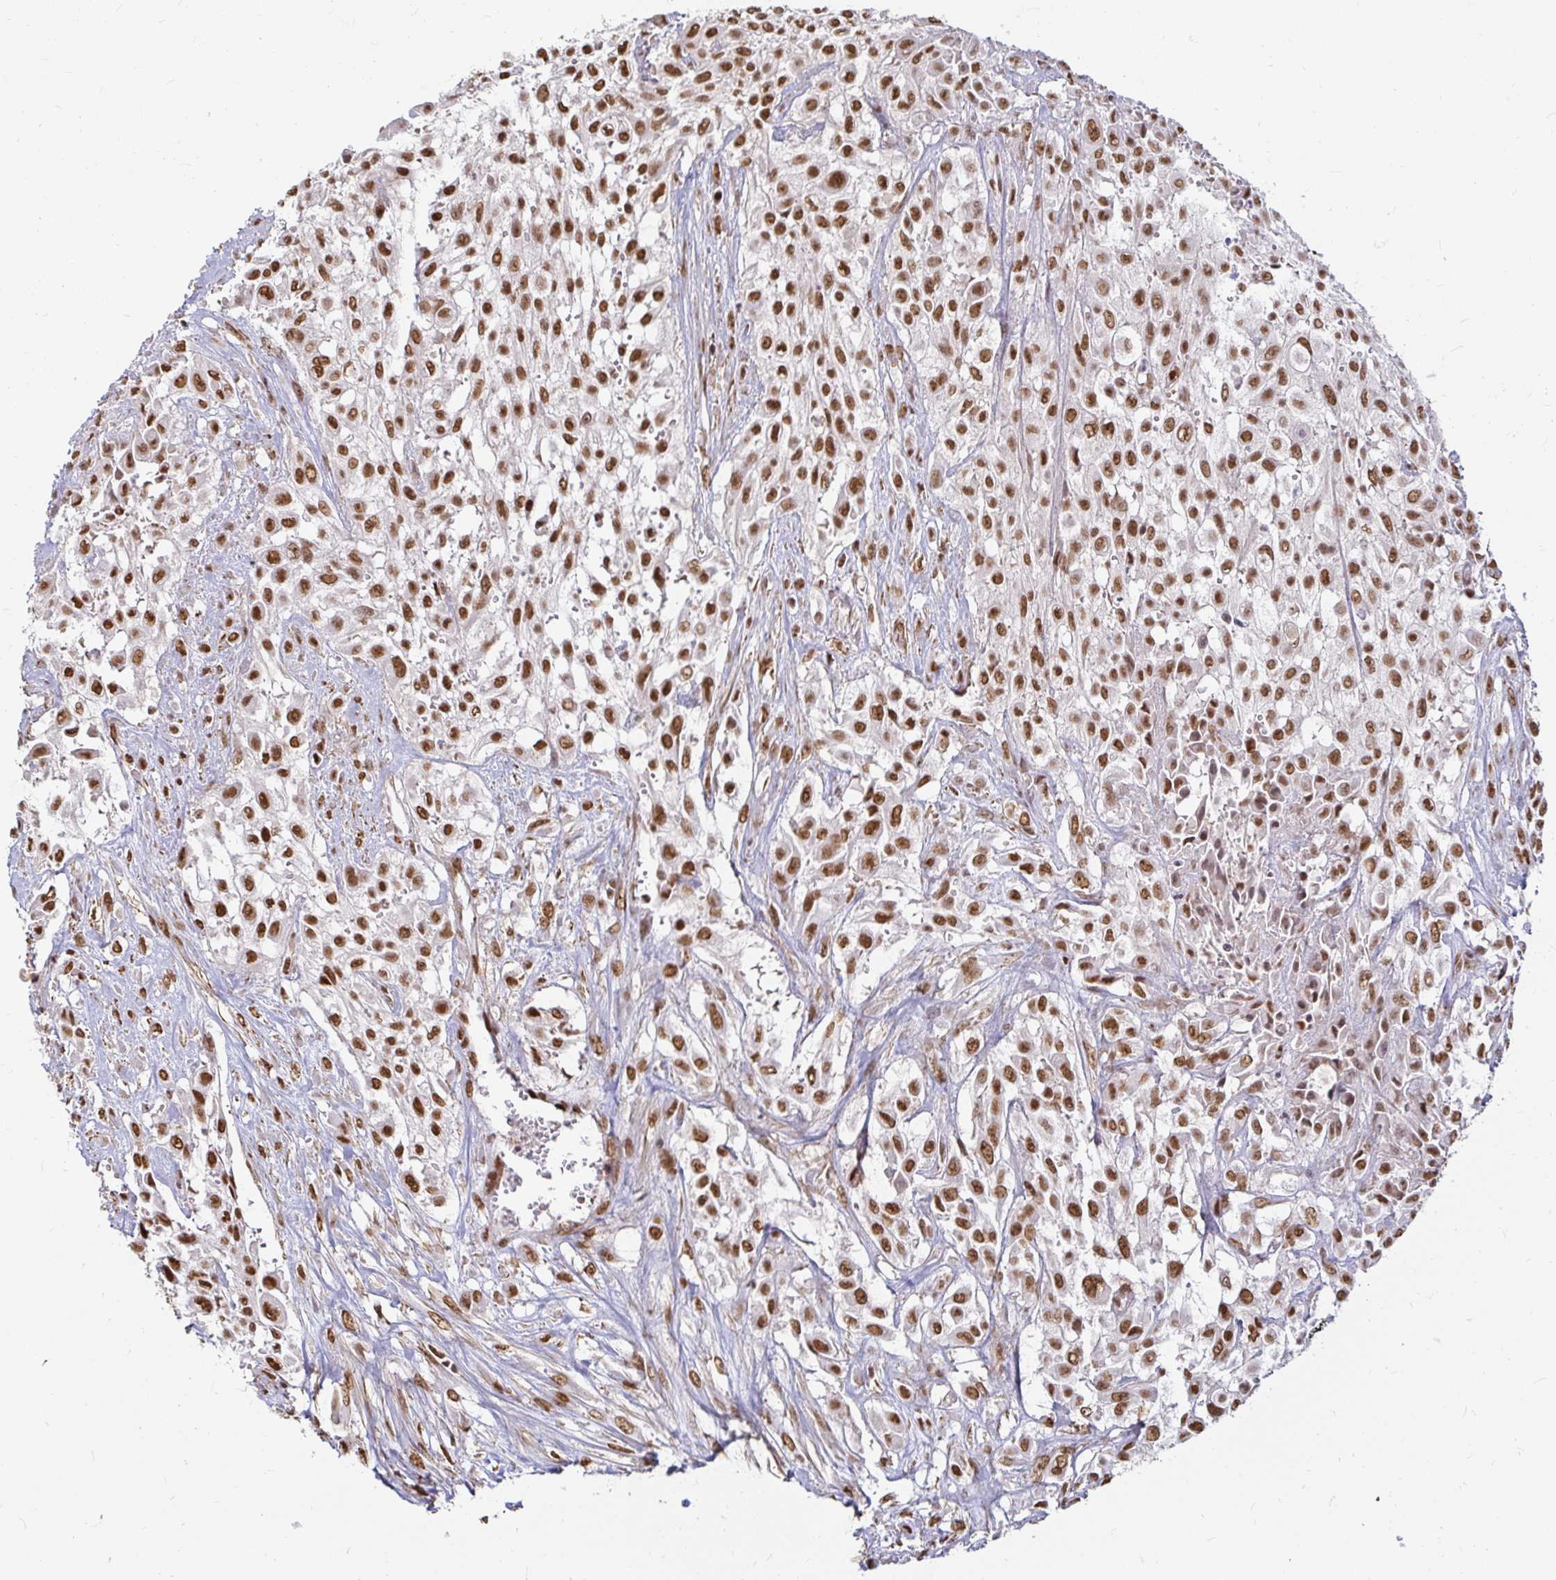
{"staining": {"intensity": "strong", "quantity": ">75%", "location": "nuclear"}, "tissue": "urothelial cancer", "cell_type": "Tumor cells", "image_type": "cancer", "snomed": [{"axis": "morphology", "description": "Urothelial carcinoma, High grade"}, {"axis": "topography", "description": "Urinary bladder"}], "caption": "Immunohistochemical staining of urothelial carcinoma (high-grade) demonstrates strong nuclear protein staining in approximately >75% of tumor cells.", "gene": "HNRNPU", "patient": {"sex": "male", "age": 57}}